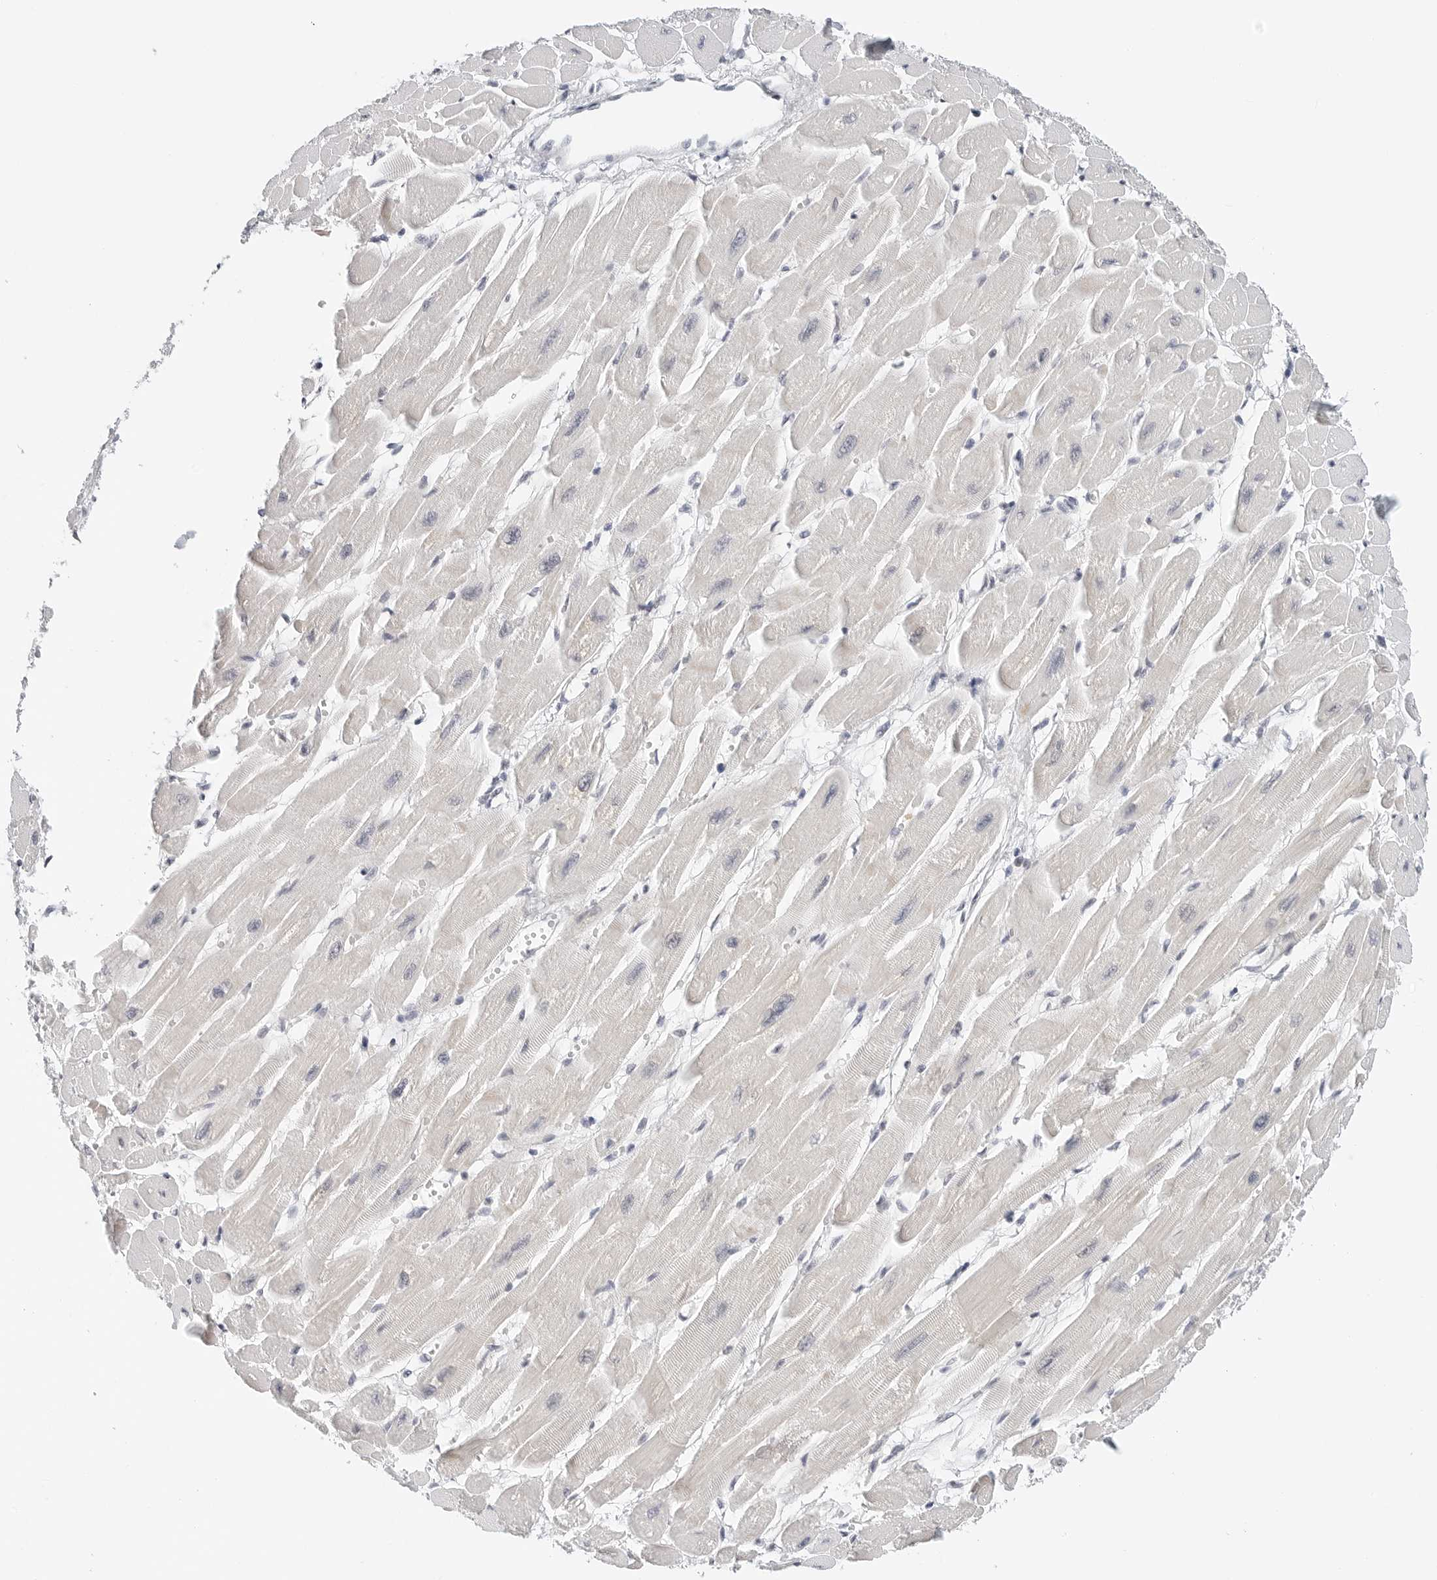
{"staining": {"intensity": "negative", "quantity": "none", "location": "none"}, "tissue": "heart muscle", "cell_type": "Cardiomyocytes", "image_type": "normal", "snomed": [{"axis": "morphology", "description": "Normal tissue, NOS"}, {"axis": "topography", "description": "Heart"}], "caption": "Cardiomyocytes show no significant expression in normal heart muscle.", "gene": "TSEN2", "patient": {"sex": "female", "age": 54}}